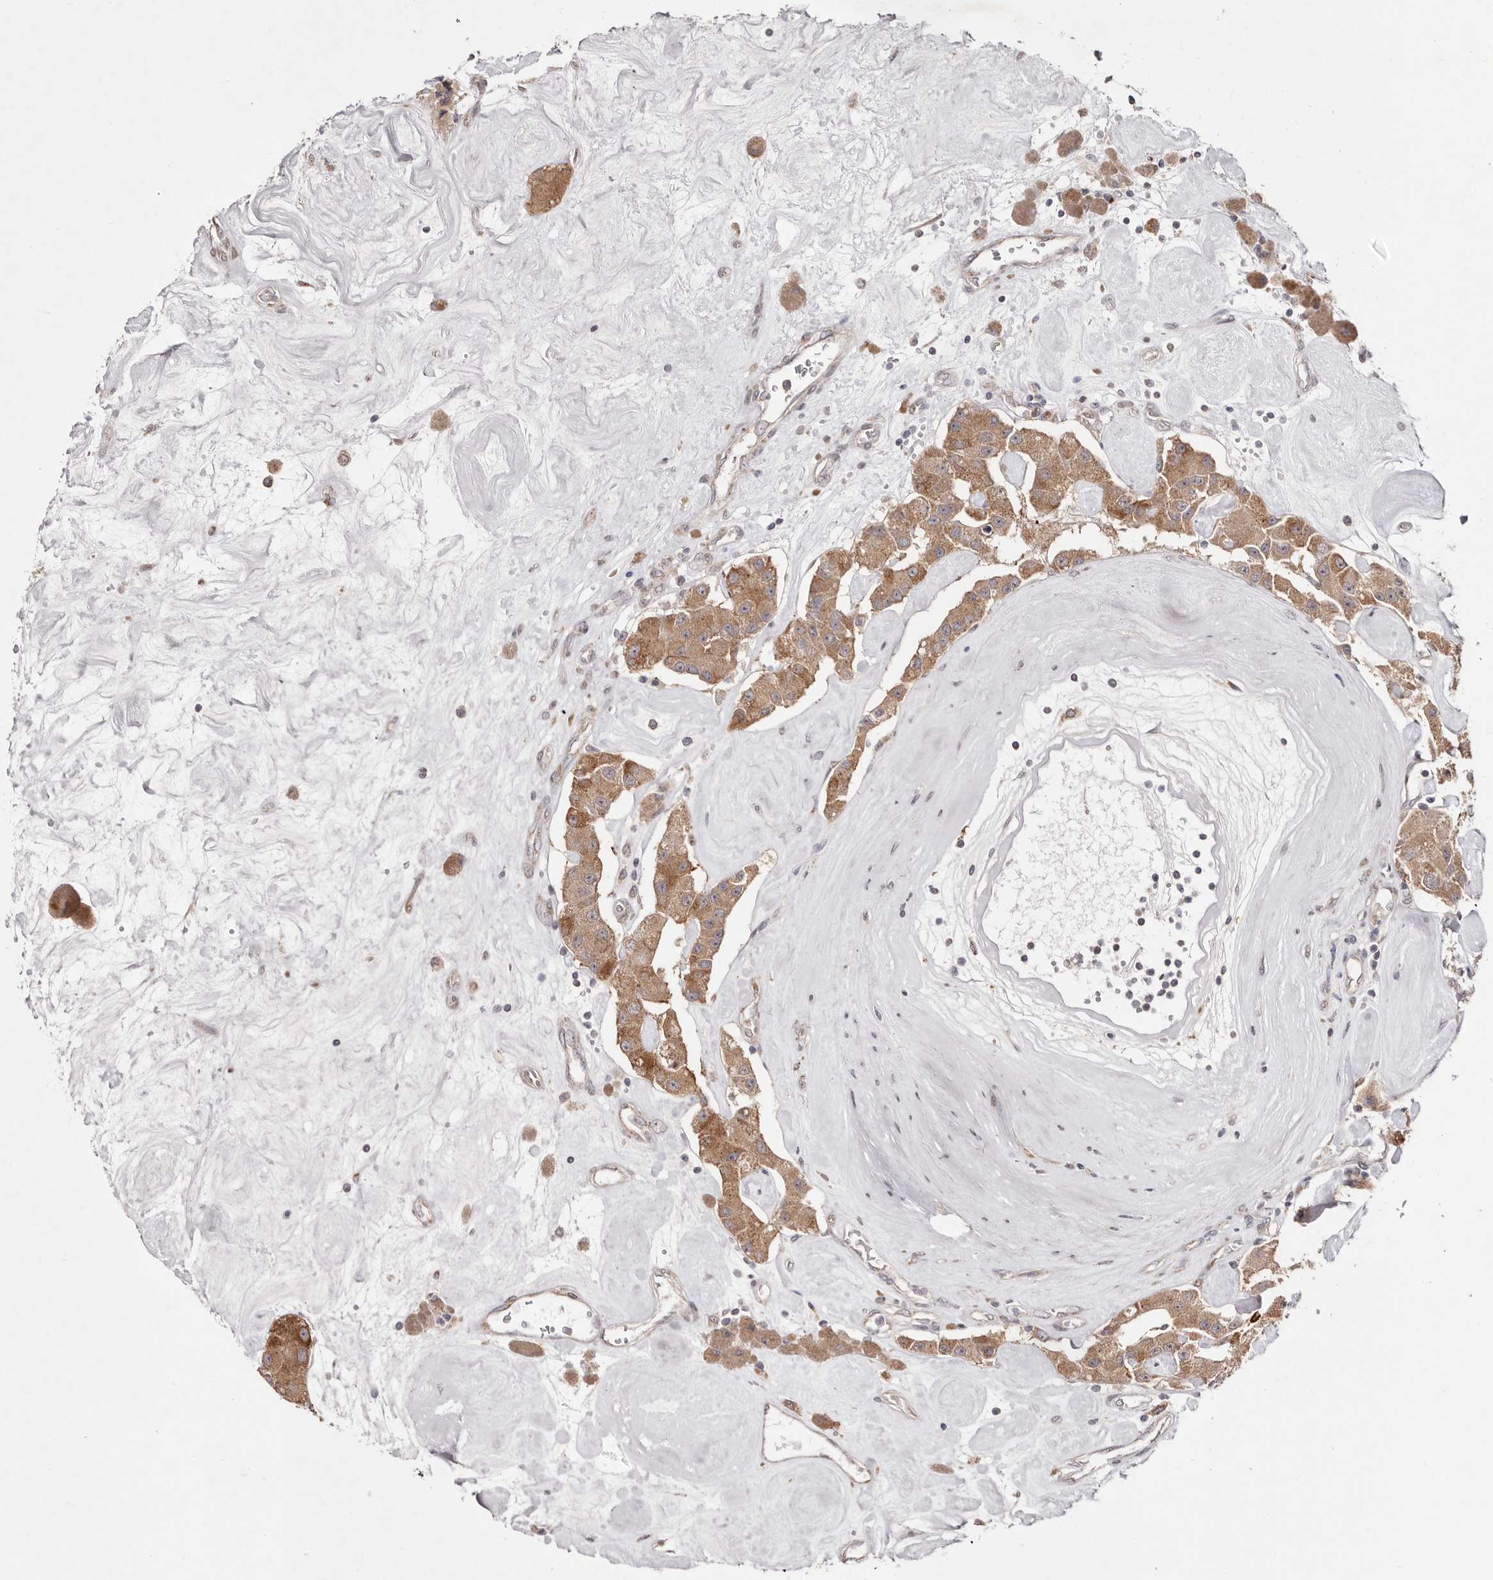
{"staining": {"intensity": "moderate", "quantity": ">75%", "location": "cytoplasmic/membranous"}, "tissue": "carcinoid", "cell_type": "Tumor cells", "image_type": "cancer", "snomed": [{"axis": "morphology", "description": "Carcinoid, malignant, NOS"}, {"axis": "topography", "description": "Pancreas"}], "caption": "This histopathology image exhibits IHC staining of human carcinoid, with medium moderate cytoplasmic/membranous positivity in approximately >75% of tumor cells.", "gene": "EGR3", "patient": {"sex": "male", "age": 41}}